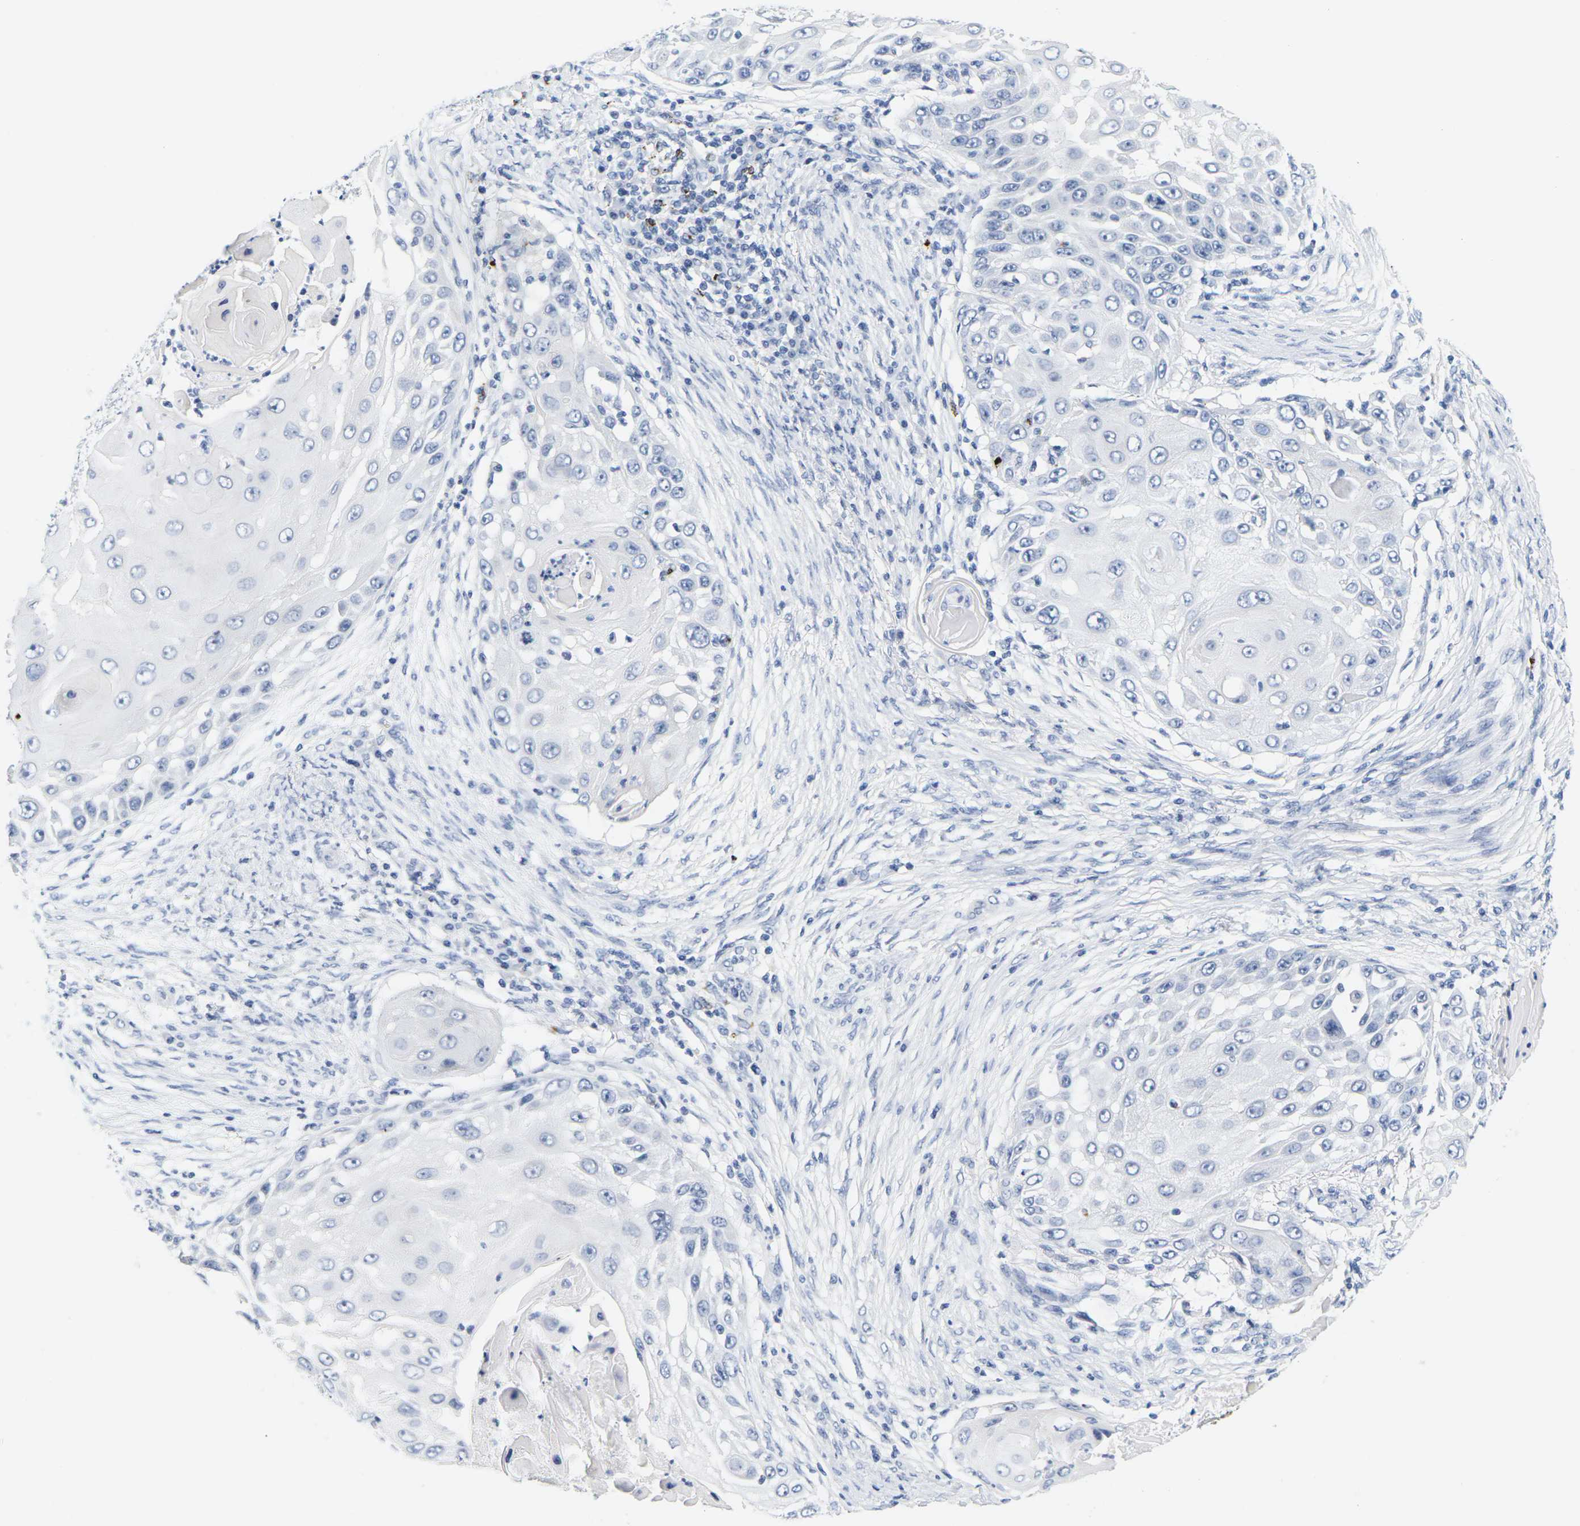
{"staining": {"intensity": "negative", "quantity": "none", "location": "none"}, "tissue": "skin cancer", "cell_type": "Tumor cells", "image_type": "cancer", "snomed": [{"axis": "morphology", "description": "Squamous cell carcinoma, NOS"}, {"axis": "topography", "description": "Skin"}], "caption": "A micrograph of human skin cancer is negative for staining in tumor cells.", "gene": "HLA-DOB", "patient": {"sex": "female", "age": 44}}